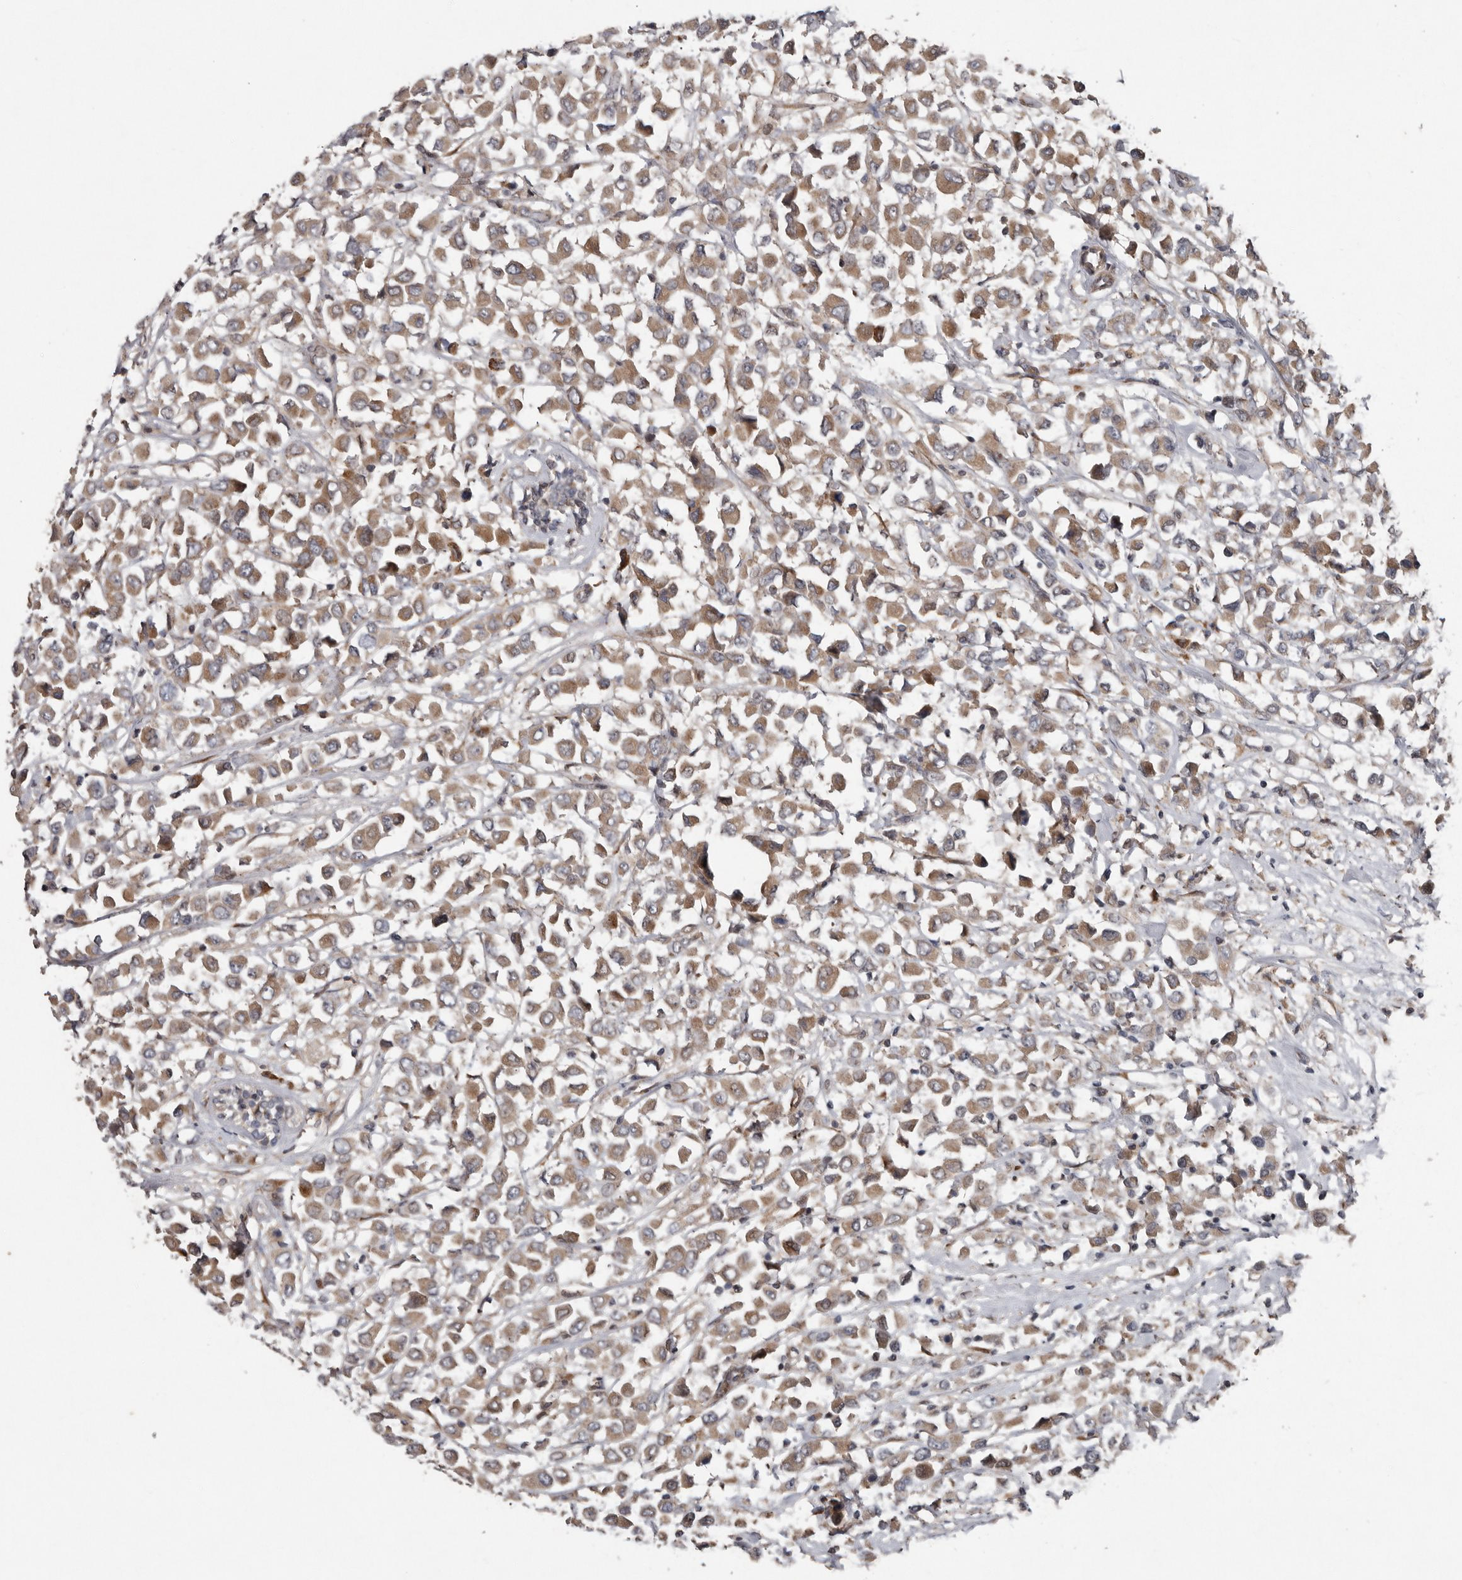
{"staining": {"intensity": "moderate", "quantity": ">75%", "location": "cytoplasmic/membranous"}, "tissue": "breast cancer", "cell_type": "Tumor cells", "image_type": "cancer", "snomed": [{"axis": "morphology", "description": "Duct carcinoma"}, {"axis": "topography", "description": "Breast"}], "caption": "High-magnification brightfield microscopy of invasive ductal carcinoma (breast) stained with DAB (3,3'-diaminobenzidine) (brown) and counterstained with hematoxylin (blue). tumor cells exhibit moderate cytoplasmic/membranous staining is present in approximately>75% of cells.", "gene": "CHML", "patient": {"sex": "female", "age": 61}}